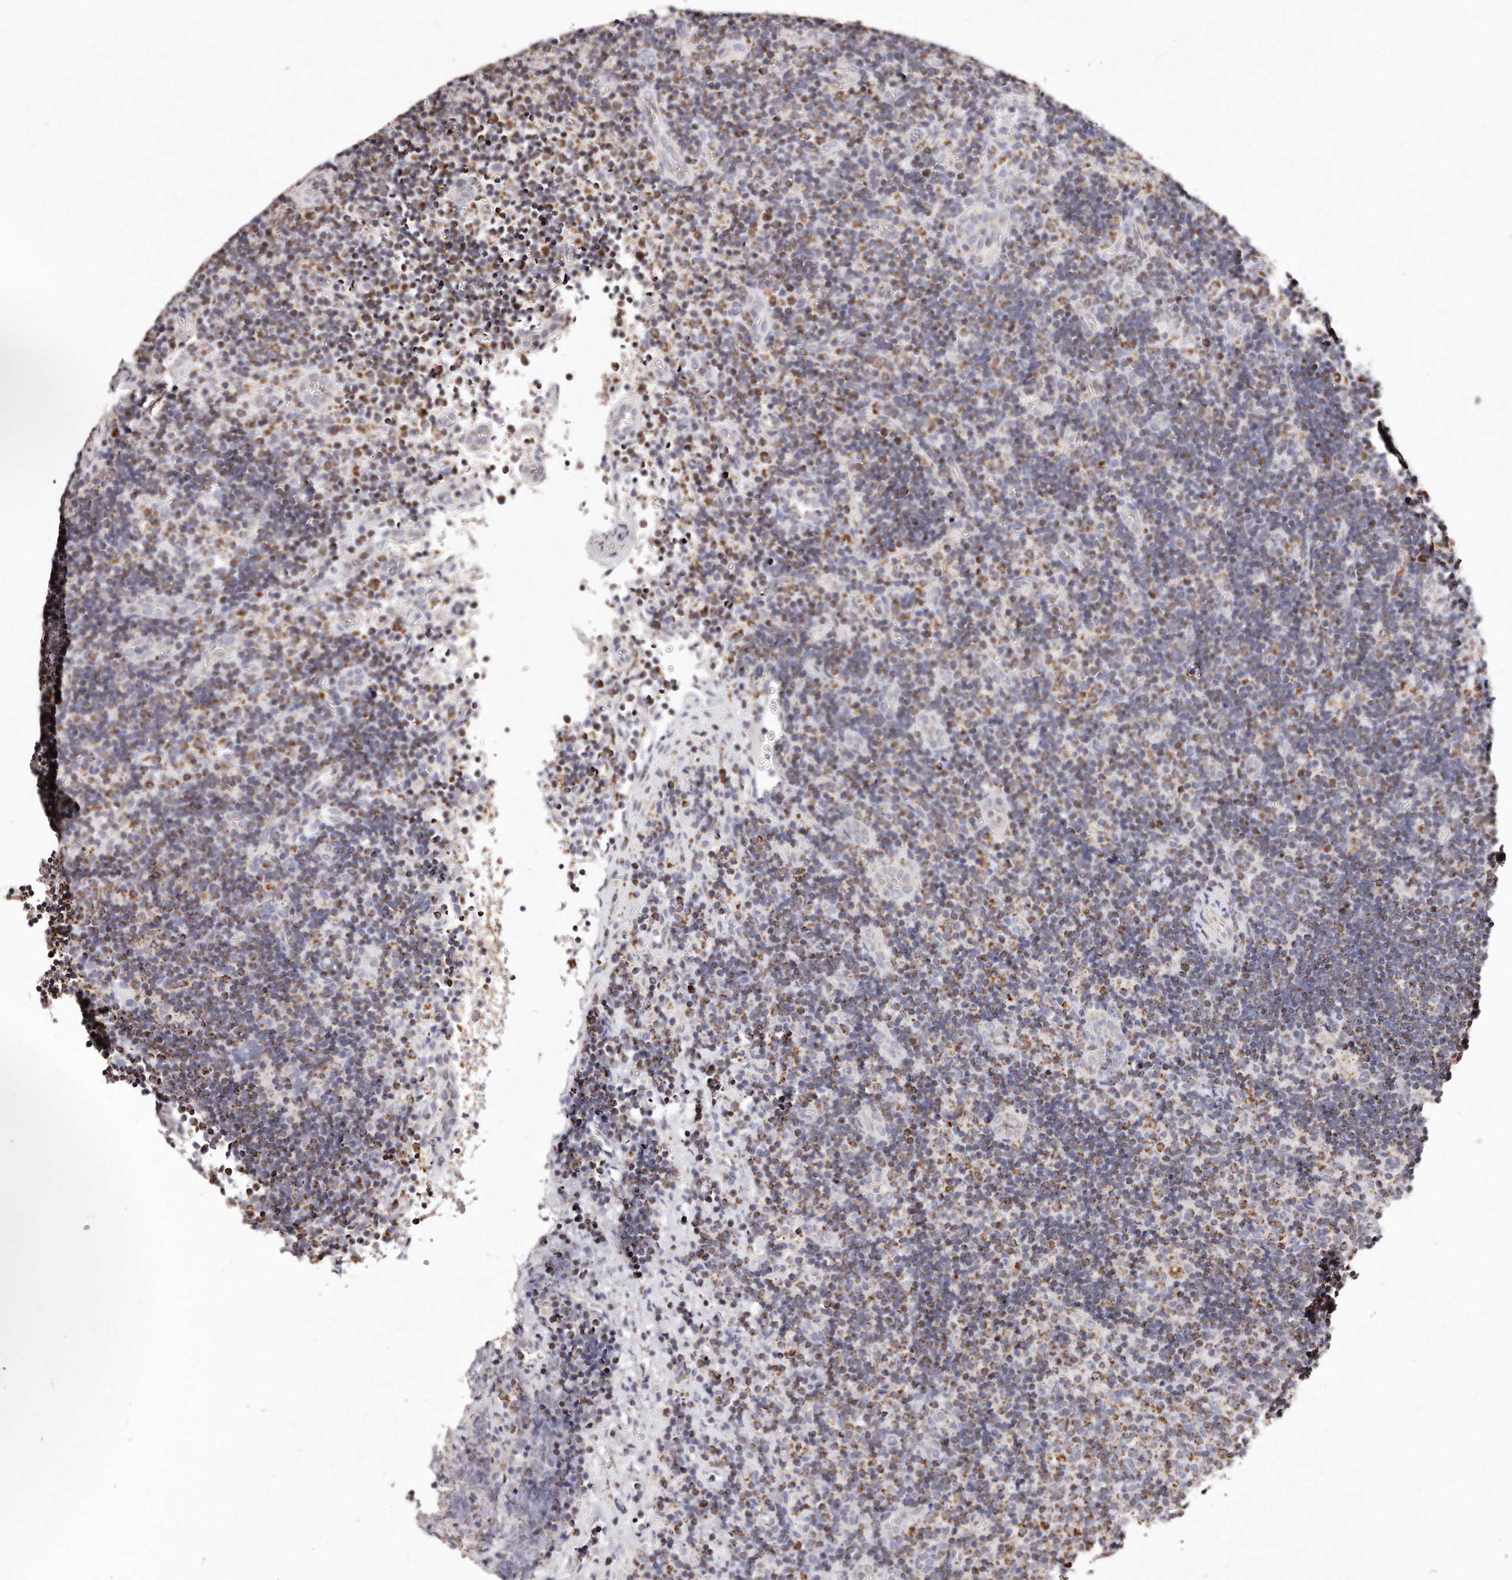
{"staining": {"intensity": "moderate", "quantity": ">75%", "location": "cytoplasmic/membranous"}, "tissue": "lymph node", "cell_type": "Germinal center cells", "image_type": "normal", "snomed": [{"axis": "morphology", "description": "Normal tissue, NOS"}, {"axis": "topography", "description": "Lymph node"}], "caption": "Immunohistochemical staining of benign human lymph node shows >75% levels of moderate cytoplasmic/membranous protein positivity in approximately >75% of germinal center cells. The staining was performed using DAB, with brown indicating positive protein expression. Nuclei are stained blue with hematoxylin.", "gene": "RTKN", "patient": {"sex": "female", "age": 22}}